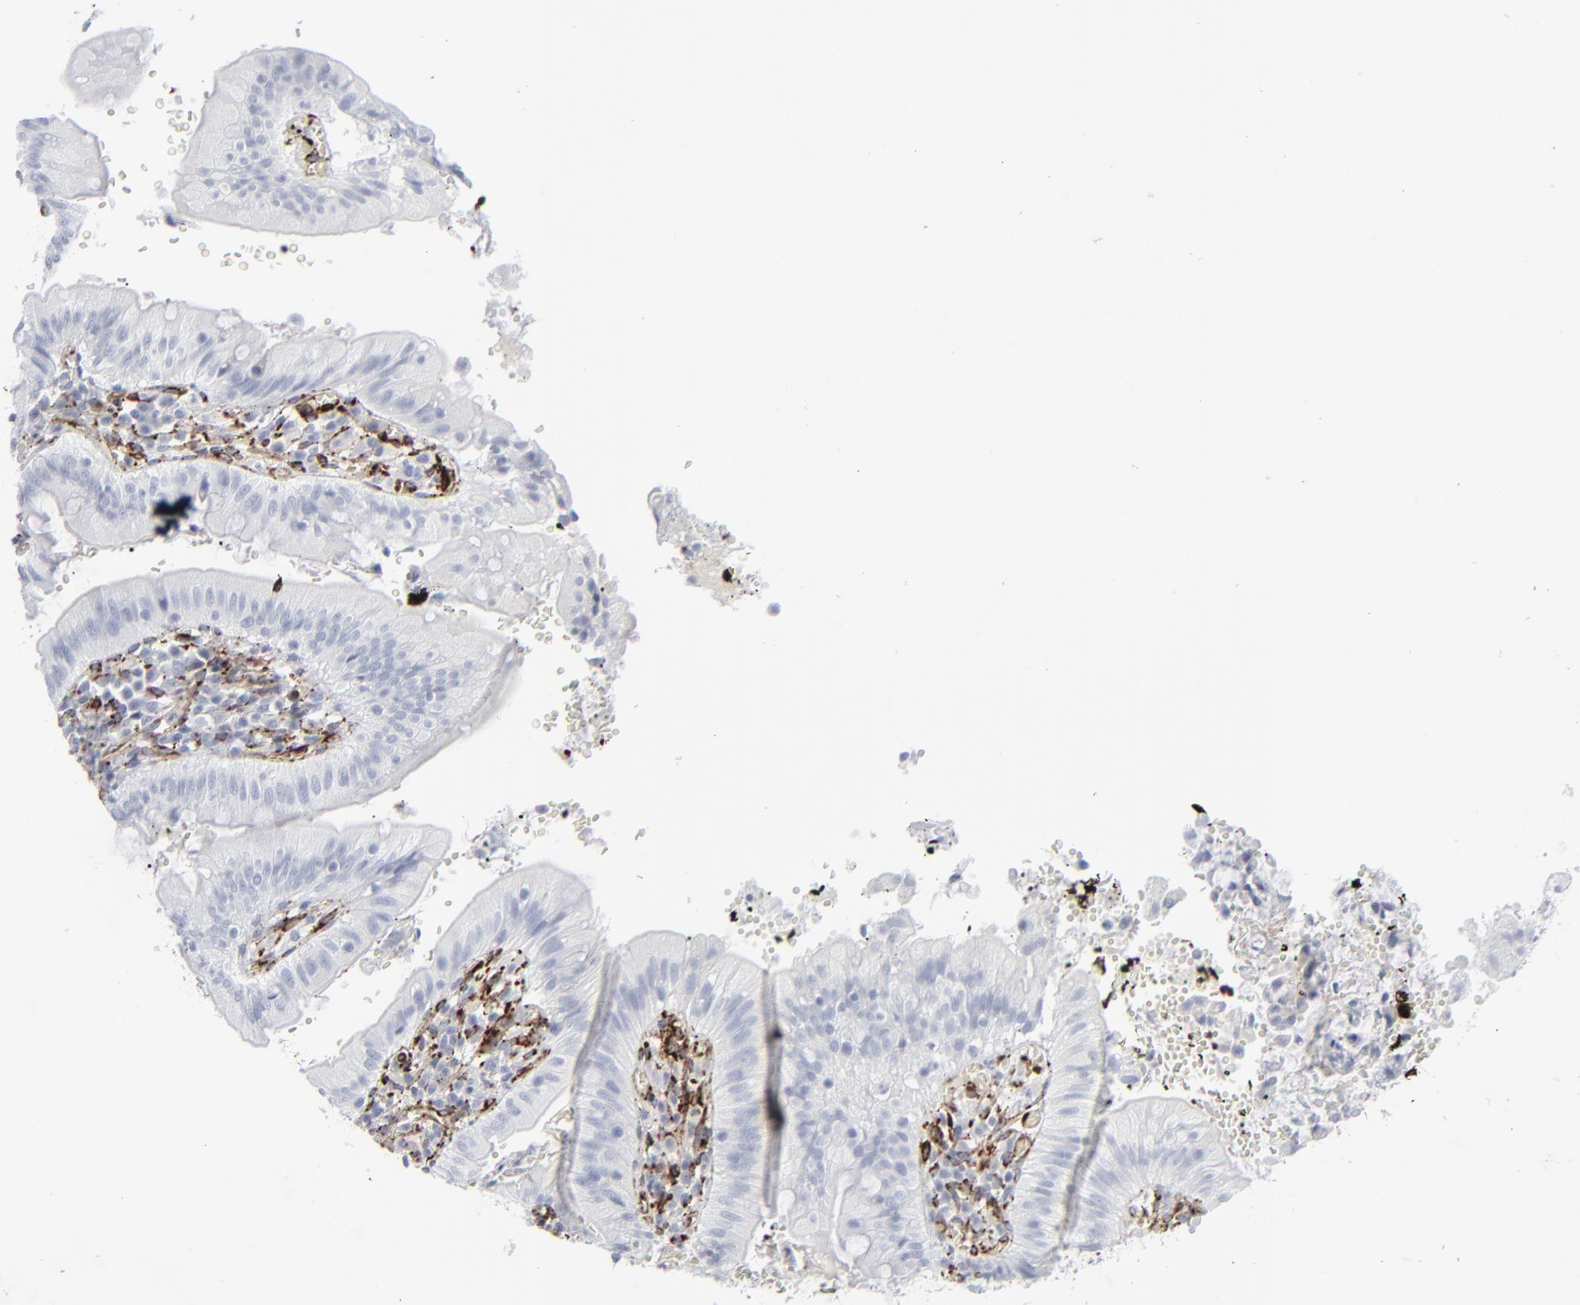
{"staining": {"intensity": "negative", "quantity": "none", "location": "none"}, "tissue": "small intestine", "cell_type": "Glandular cells", "image_type": "normal", "snomed": [{"axis": "morphology", "description": "Normal tissue, NOS"}, {"axis": "topography", "description": "Small intestine"}], "caption": "This is a micrograph of IHC staining of benign small intestine, which shows no positivity in glandular cells.", "gene": "SPARC", "patient": {"sex": "male", "age": 71}}